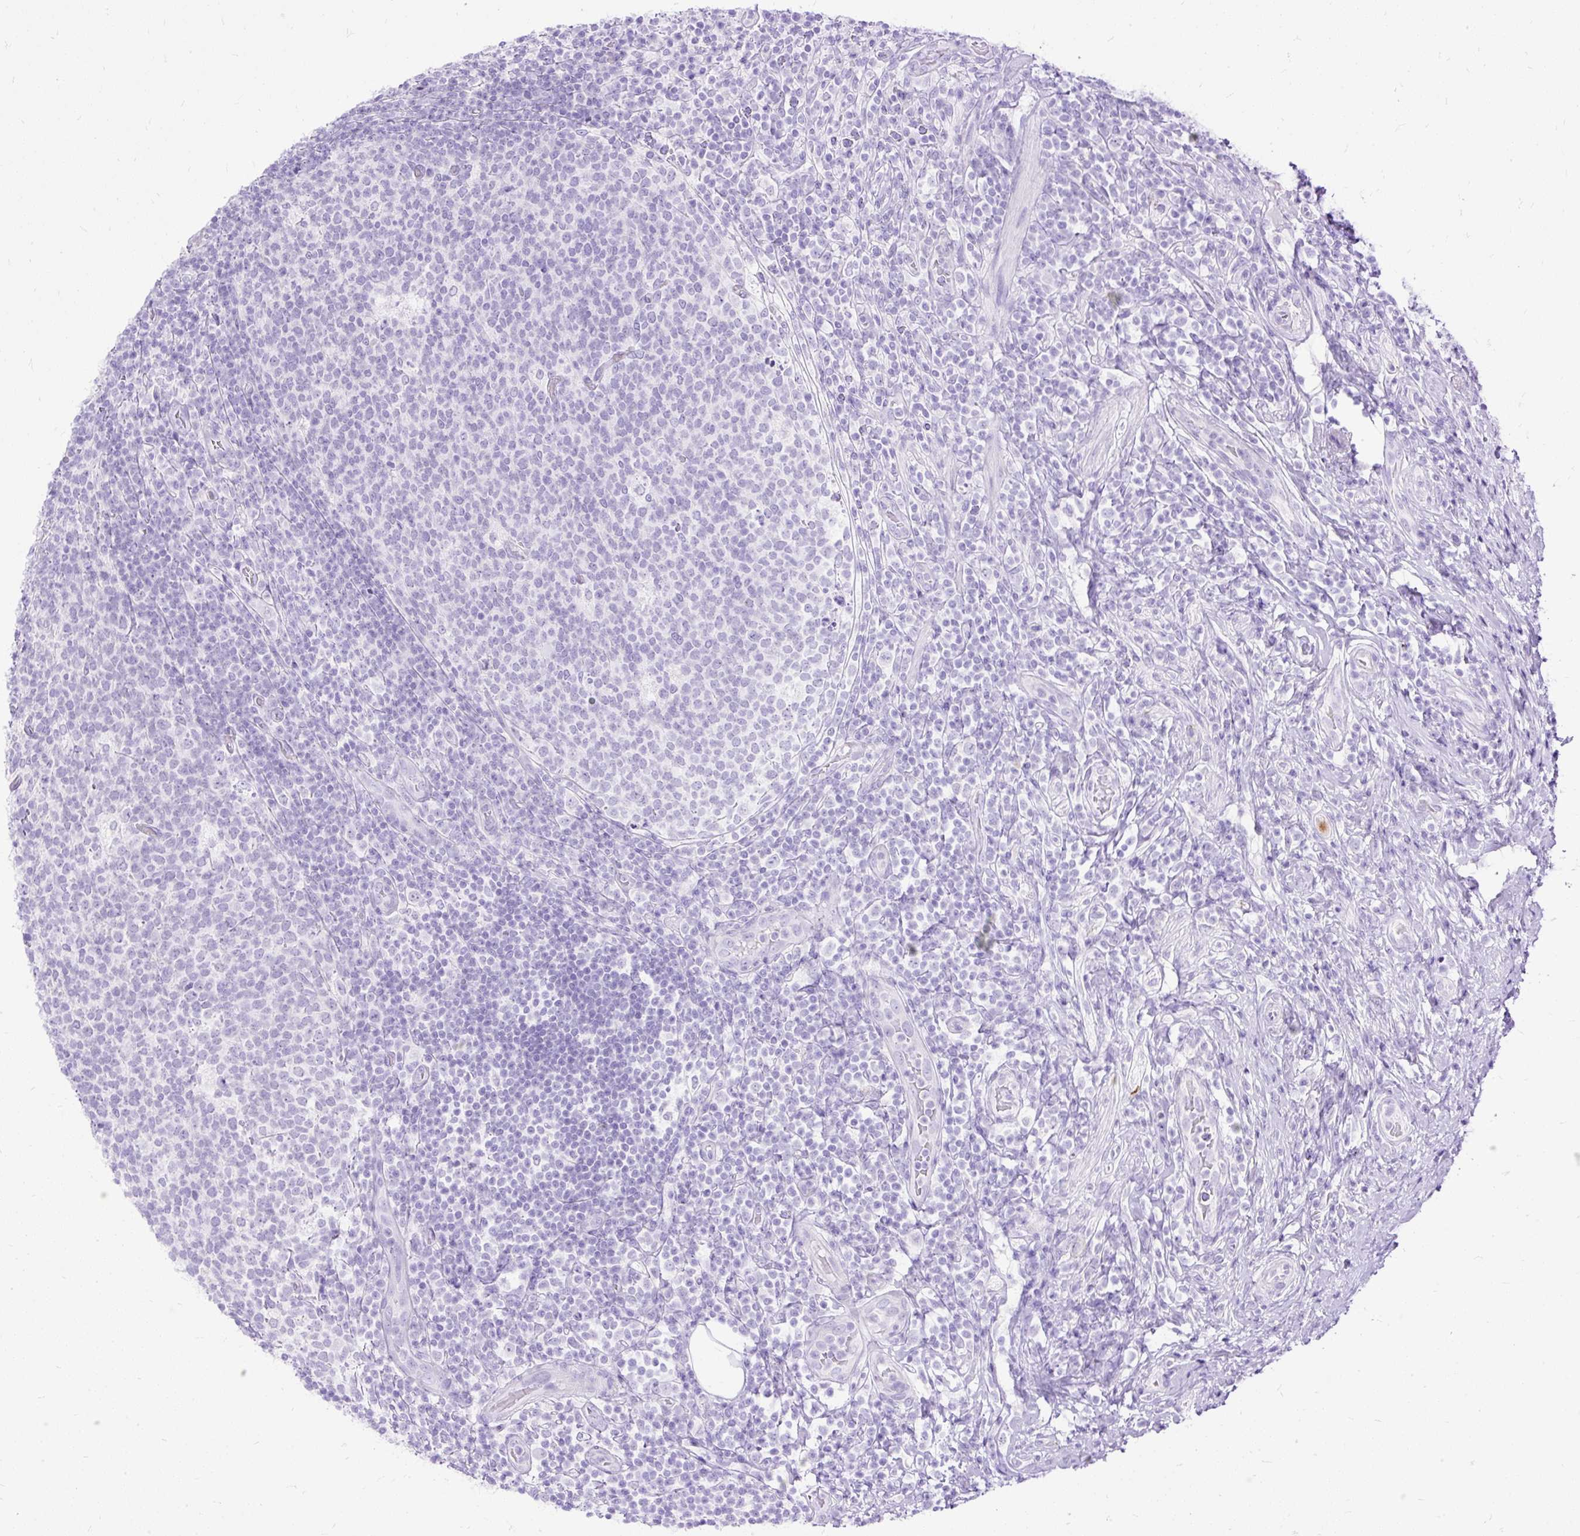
{"staining": {"intensity": "negative", "quantity": "none", "location": "none"}, "tissue": "appendix", "cell_type": "Glandular cells", "image_type": "normal", "snomed": [{"axis": "morphology", "description": "Normal tissue, NOS"}, {"axis": "topography", "description": "Appendix"}], "caption": "High magnification brightfield microscopy of benign appendix stained with DAB (brown) and counterstained with hematoxylin (blue): glandular cells show no significant staining. (Stains: DAB immunohistochemistry with hematoxylin counter stain, Microscopy: brightfield microscopy at high magnification).", "gene": "HEY1", "patient": {"sex": "female", "age": 43}}